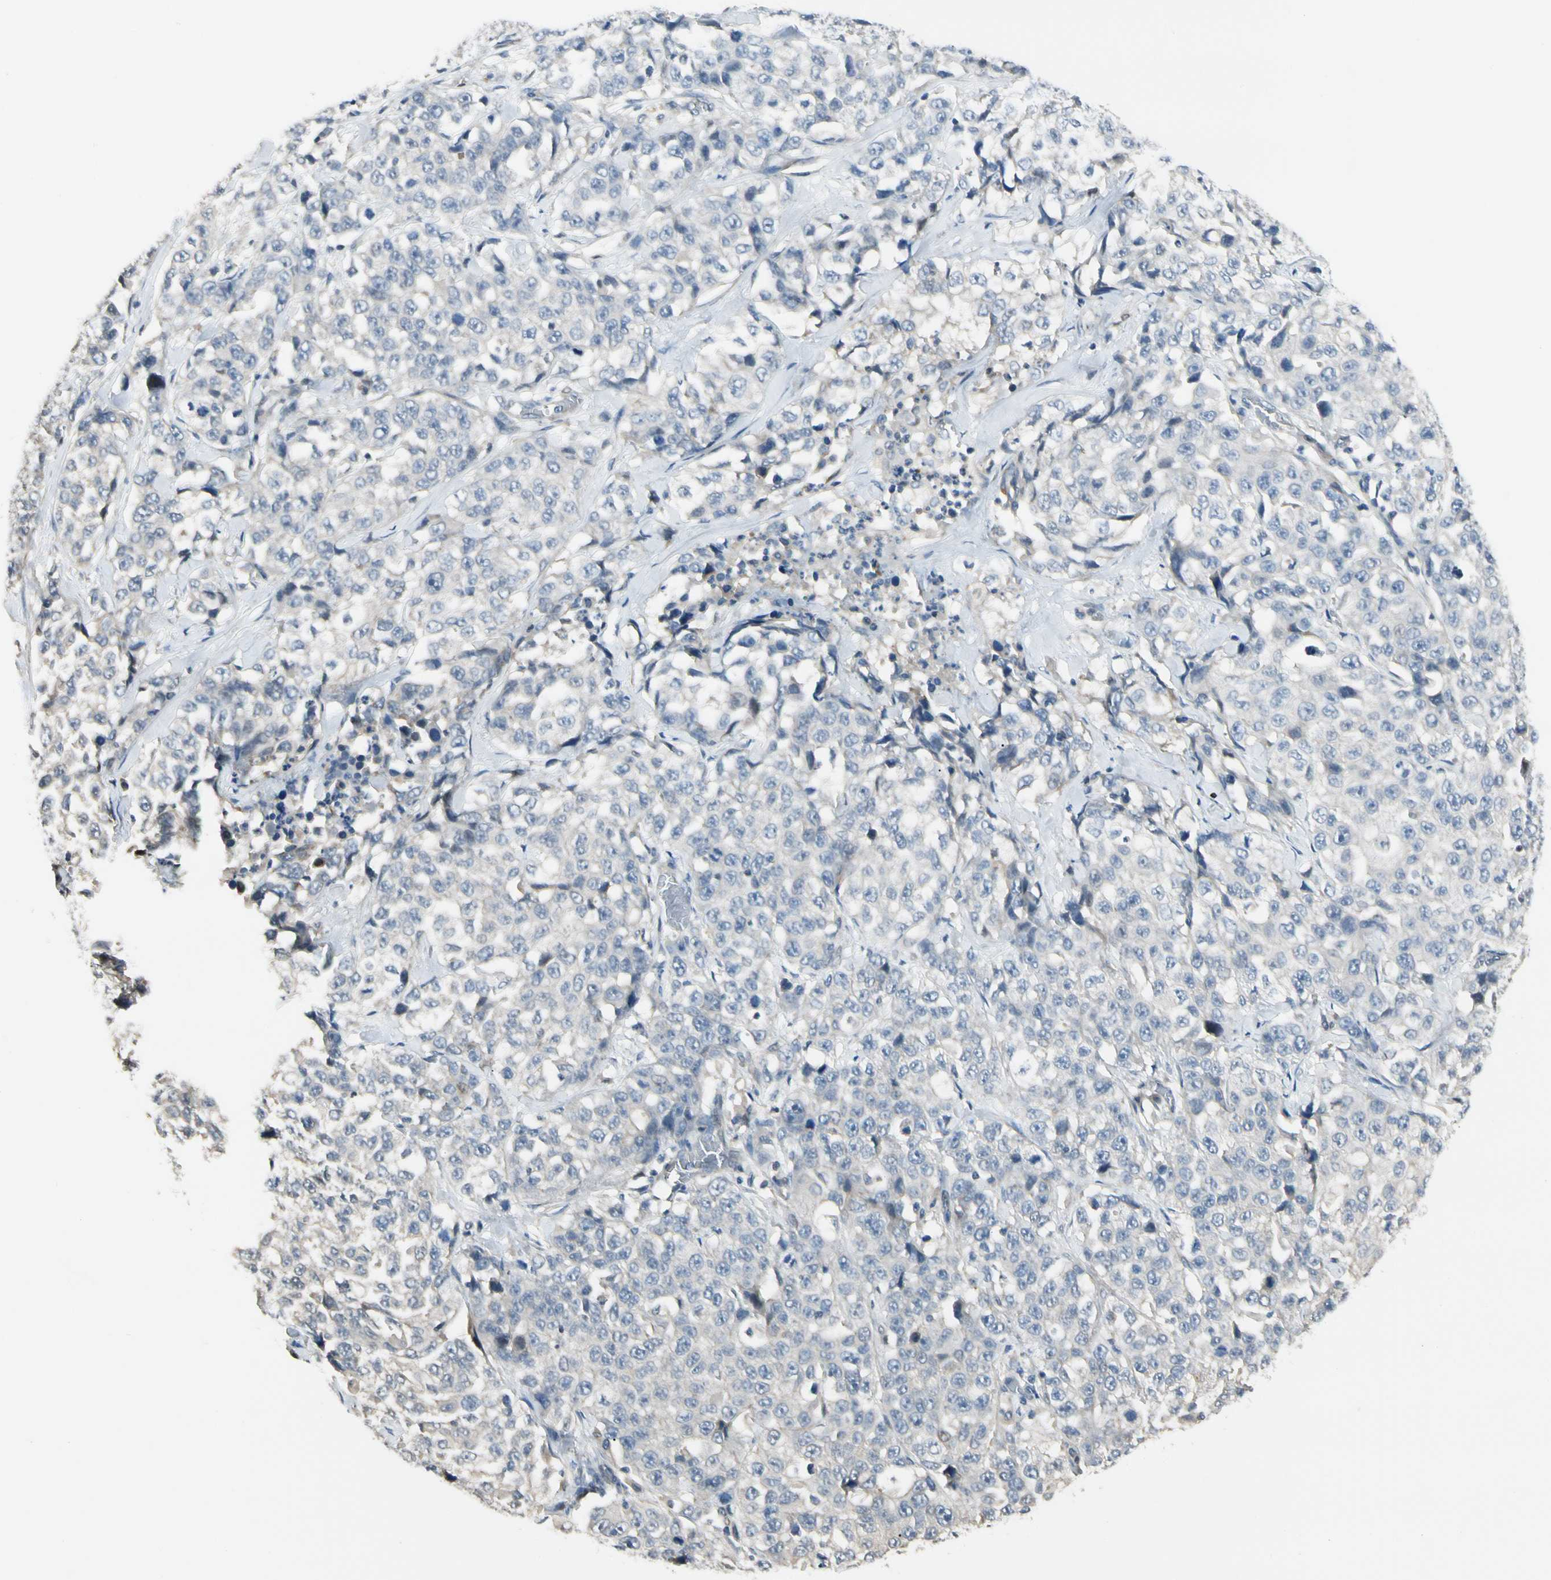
{"staining": {"intensity": "negative", "quantity": "none", "location": "none"}, "tissue": "stomach cancer", "cell_type": "Tumor cells", "image_type": "cancer", "snomed": [{"axis": "morphology", "description": "Normal tissue, NOS"}, {"axis": "morphology", "description": "Adenocarcinoma, NOS"}, {"axis": "topography", "description": "Stomach"}], "caption": "DAB immunohistochemical staining of stomach cancer (adenocarcinoma) reveals no significant expression in tumor cells.", "gene": "P3H2", "patient": {"sex": "male", "age": 48}}